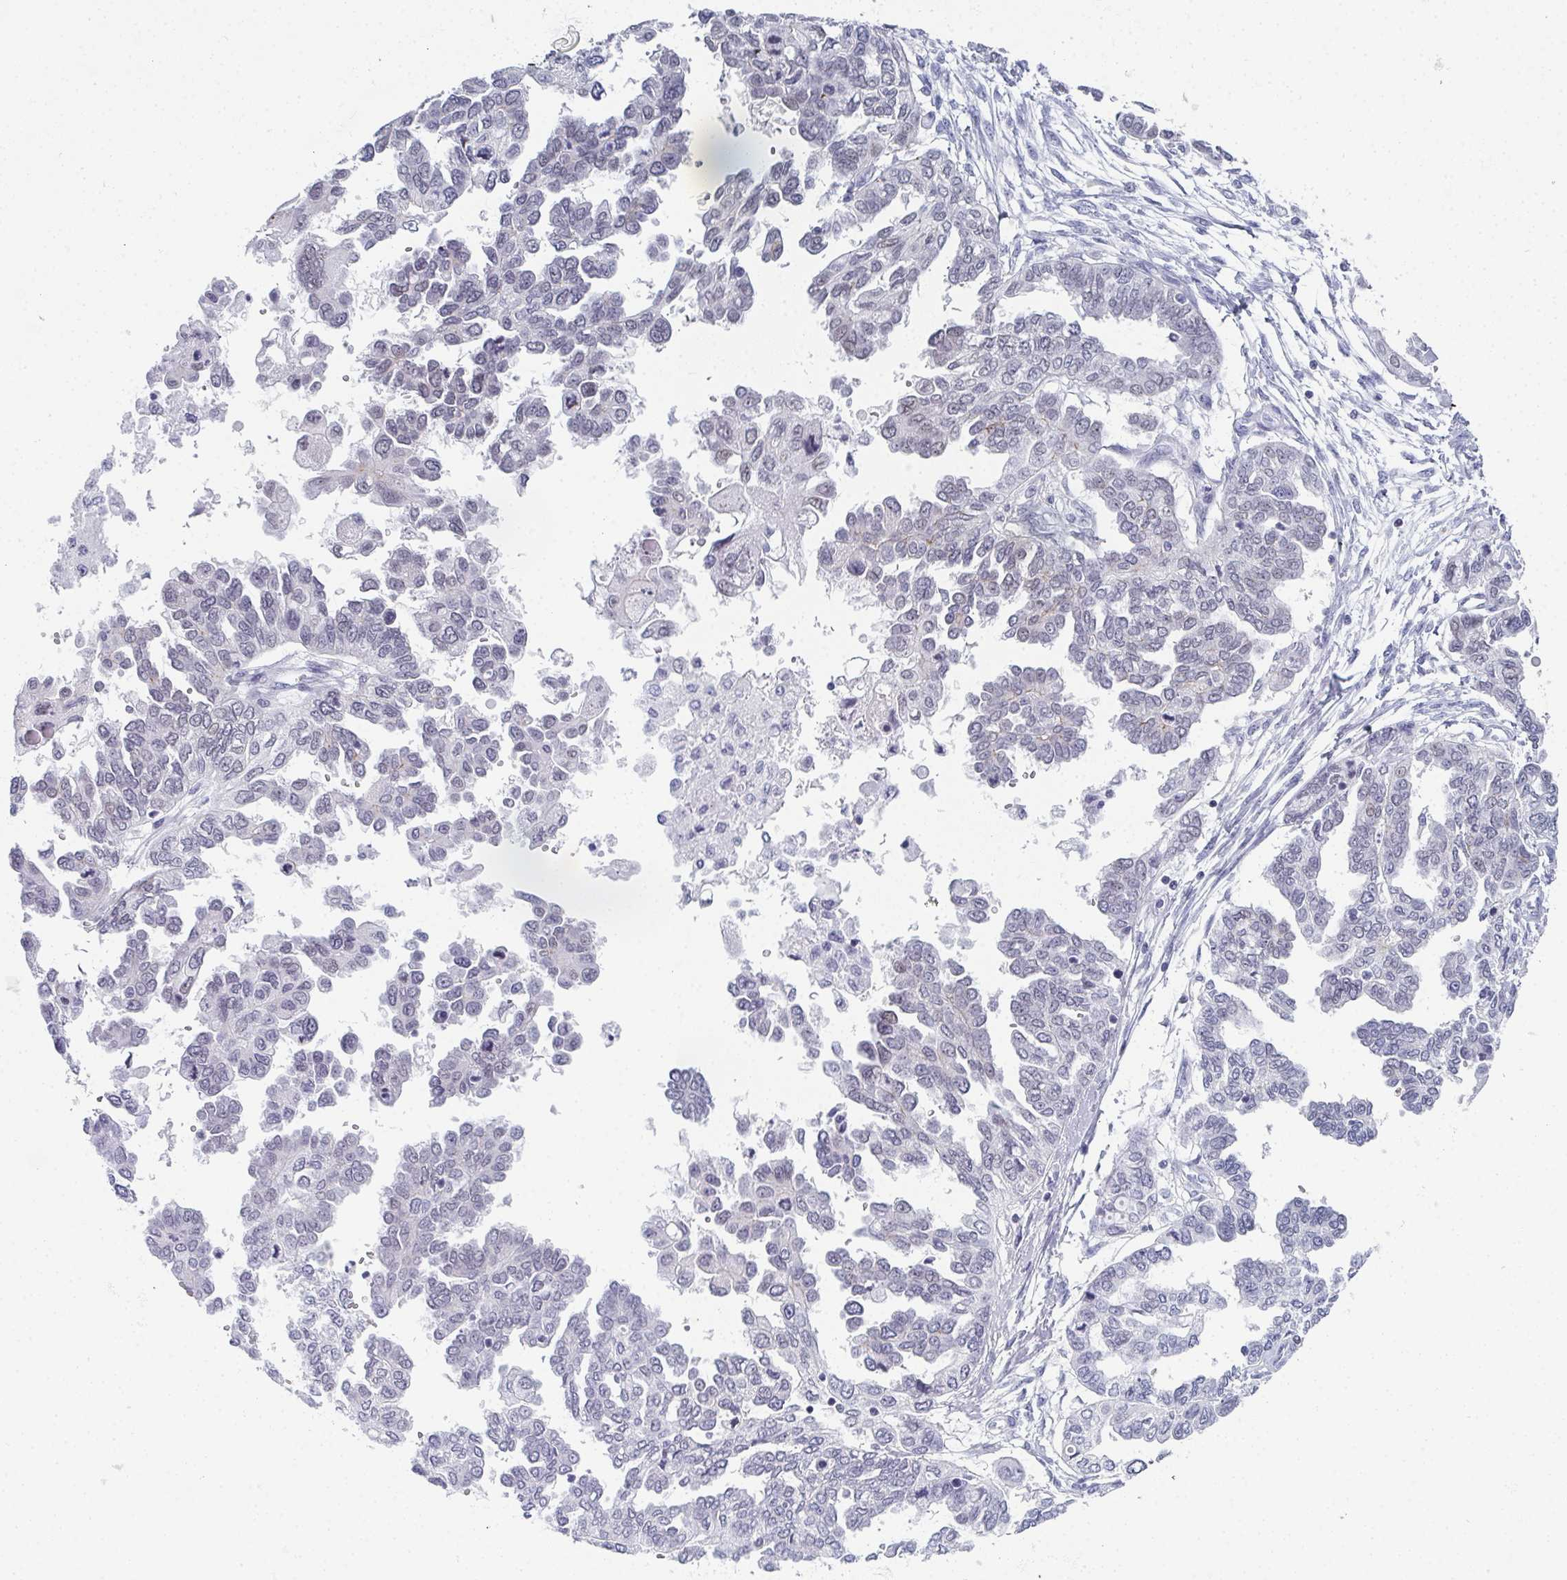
{"staining": {"intensity": "negative", "quantity": "none", "location": "none"}, "tissue": "ovarian cancer", "cell_type": "Tumor cells", "image_type": "cancer", "snomed": [{"axis": "morphology", "description": "Cystadenocarcinoma, serous, NOS"}, {"axis": "topography", "description": "Ovary"}], "caption": "Tumor cells are negative for protein expression in human ovarian cancer.", "gene": "PYCR3", "patient": {"sex": "female", "age": 53}}